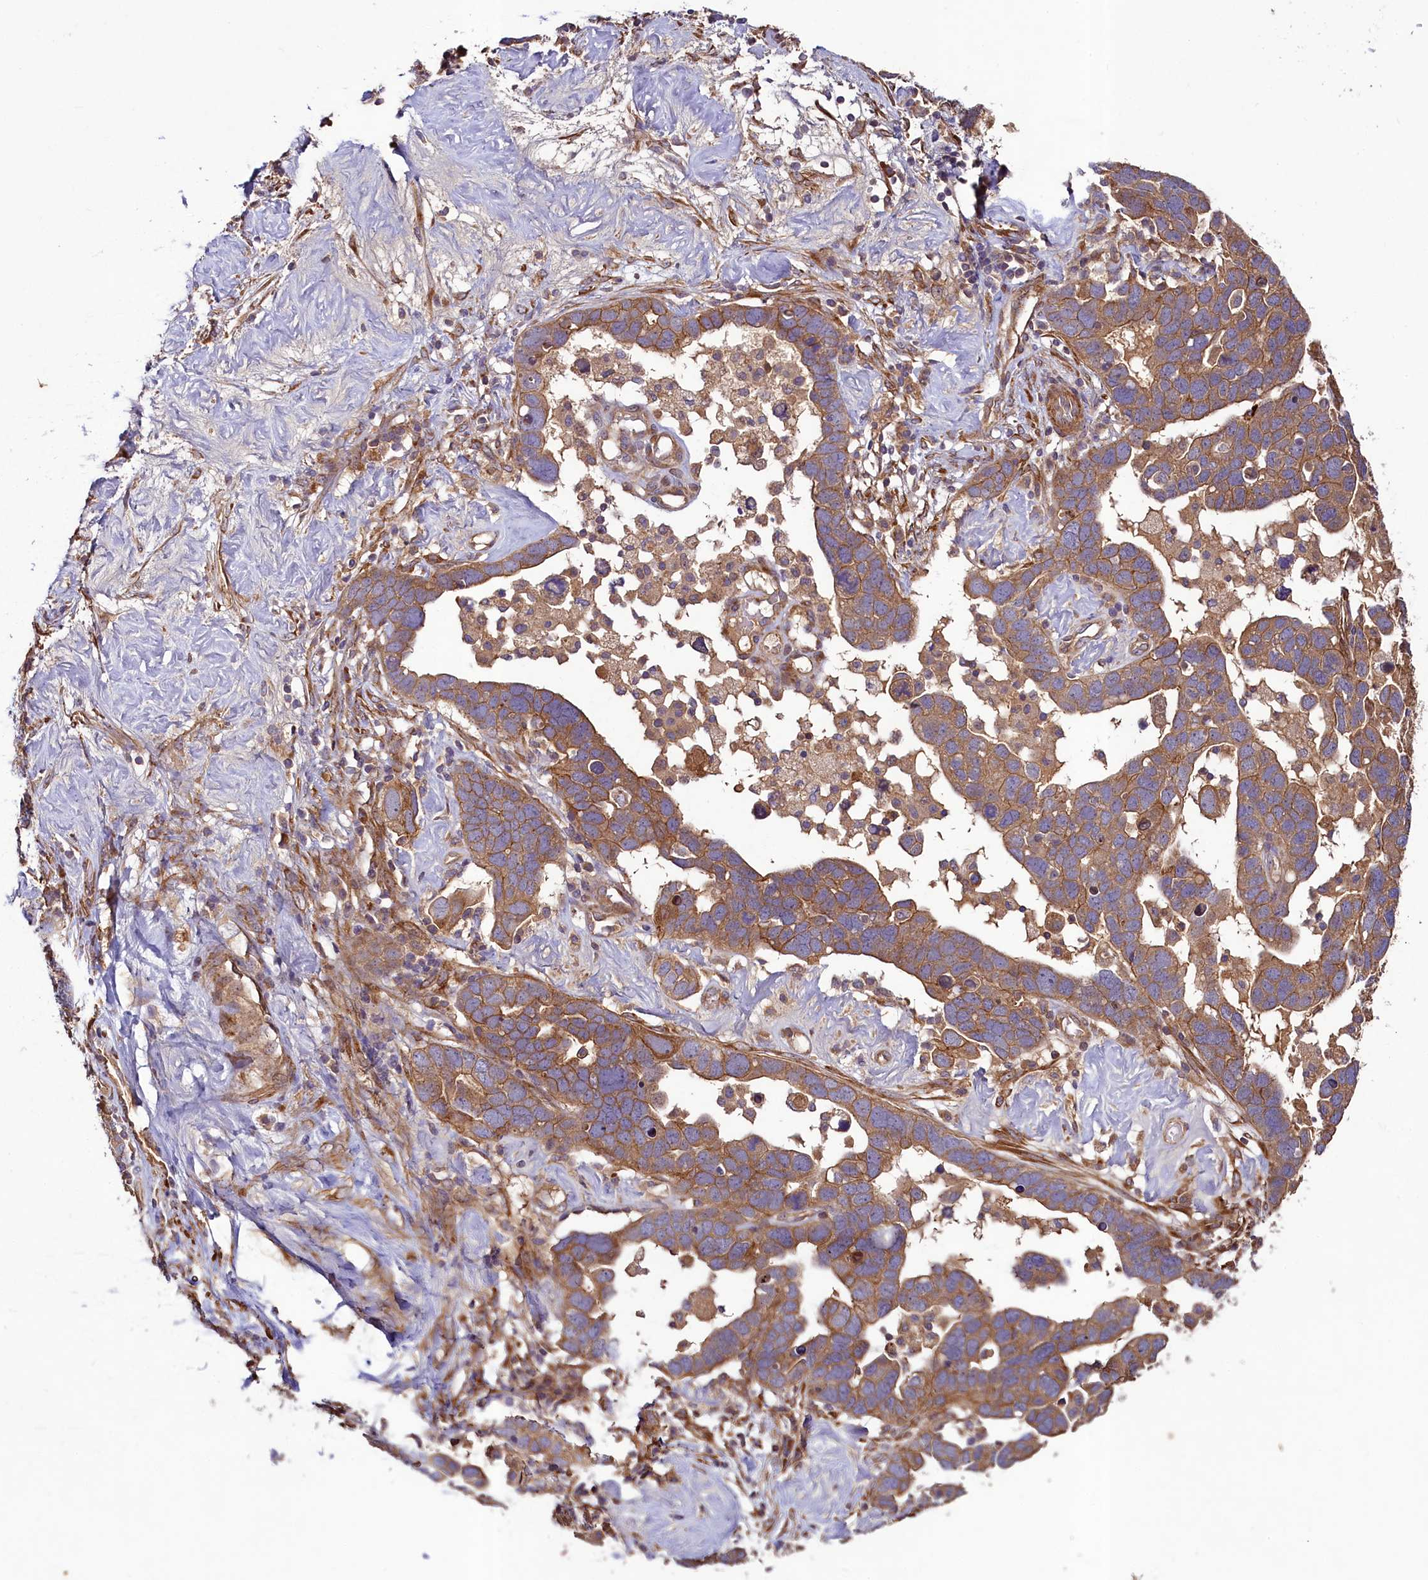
{"staining": {"intensity": "moderate", "quantity": ">75%", "location": "cytoplasmic/membranous"}, "tissue": "ovarian cancer", "cell_type": "Tumor cells", "image_type": "cancer", "snomed": [{"axis": "morphology", "description": "Cystadenocarcinoma, serous, NOS"}, {"axis": "topography", "description": "Ovary"}], "caption": "Moderate cytoplasmic/membranous staining for a protein is seen in approximately >75% of tumor cells of ovarian cancer (serous cystadenocarcinoma) using IHC.", "gene": "CCDC102A", "patient": {"sex": "female", "age": 54}}